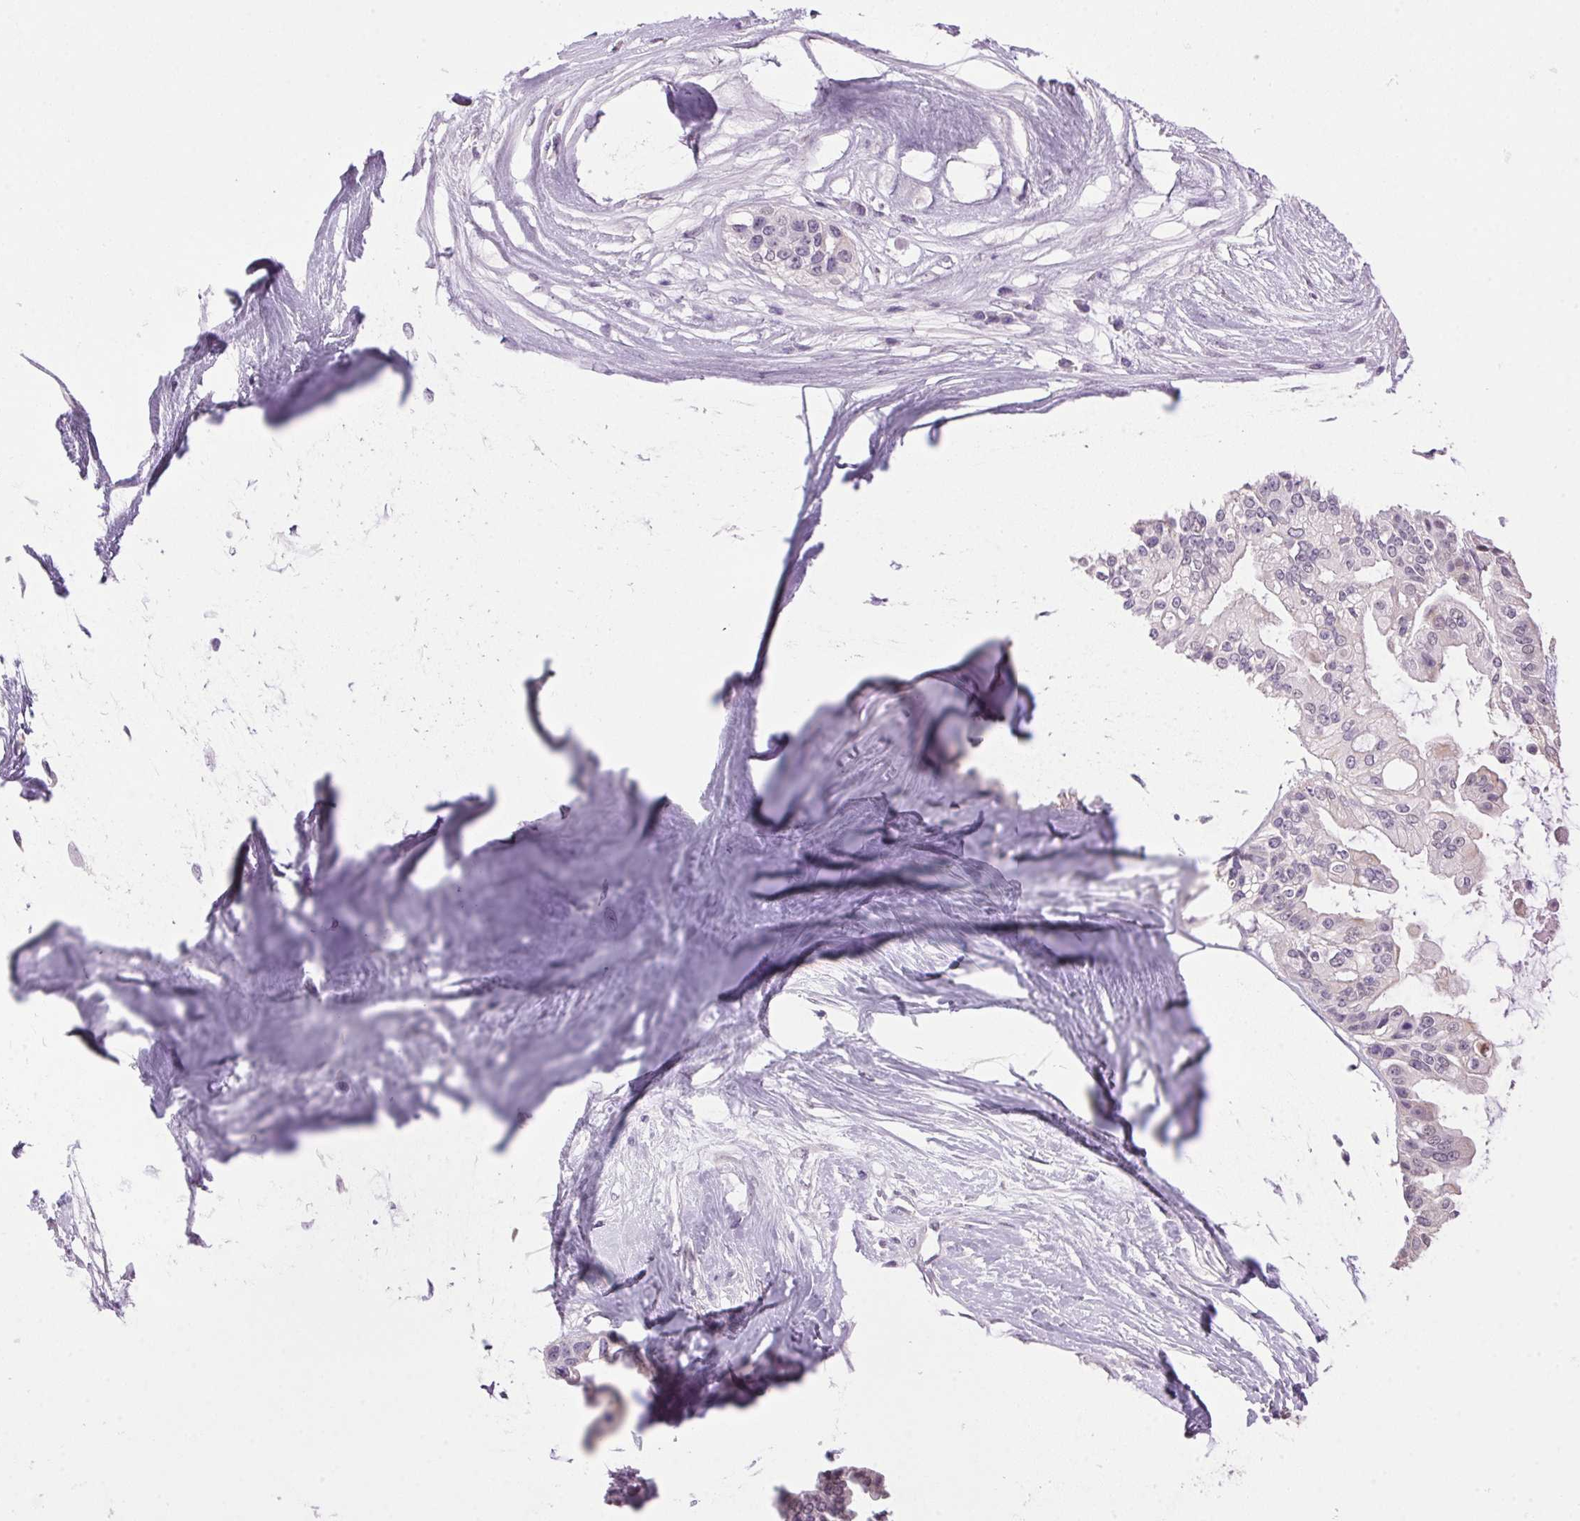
{"staining": {"intensity": "negative", "quantity": "none", "location": "none"}, "tissue": "ovarian cancer", "cell_type": "Tumor cells", "image_type": "cancer", "snomed": [{"axis": "morphology", "description": "Cystadenocarcinoma, serous, NOS"}, {"axis": "topography", "description": "Ovary"}], "caption": "An immunohistochemistry micrograph of ovarian cancer is shown. There is no staining in tumor cells of ovarian cancer. Nuclei are stained in blue.", "gene": "VWA3B", "patient": {"sex": "female", "age": 56}}